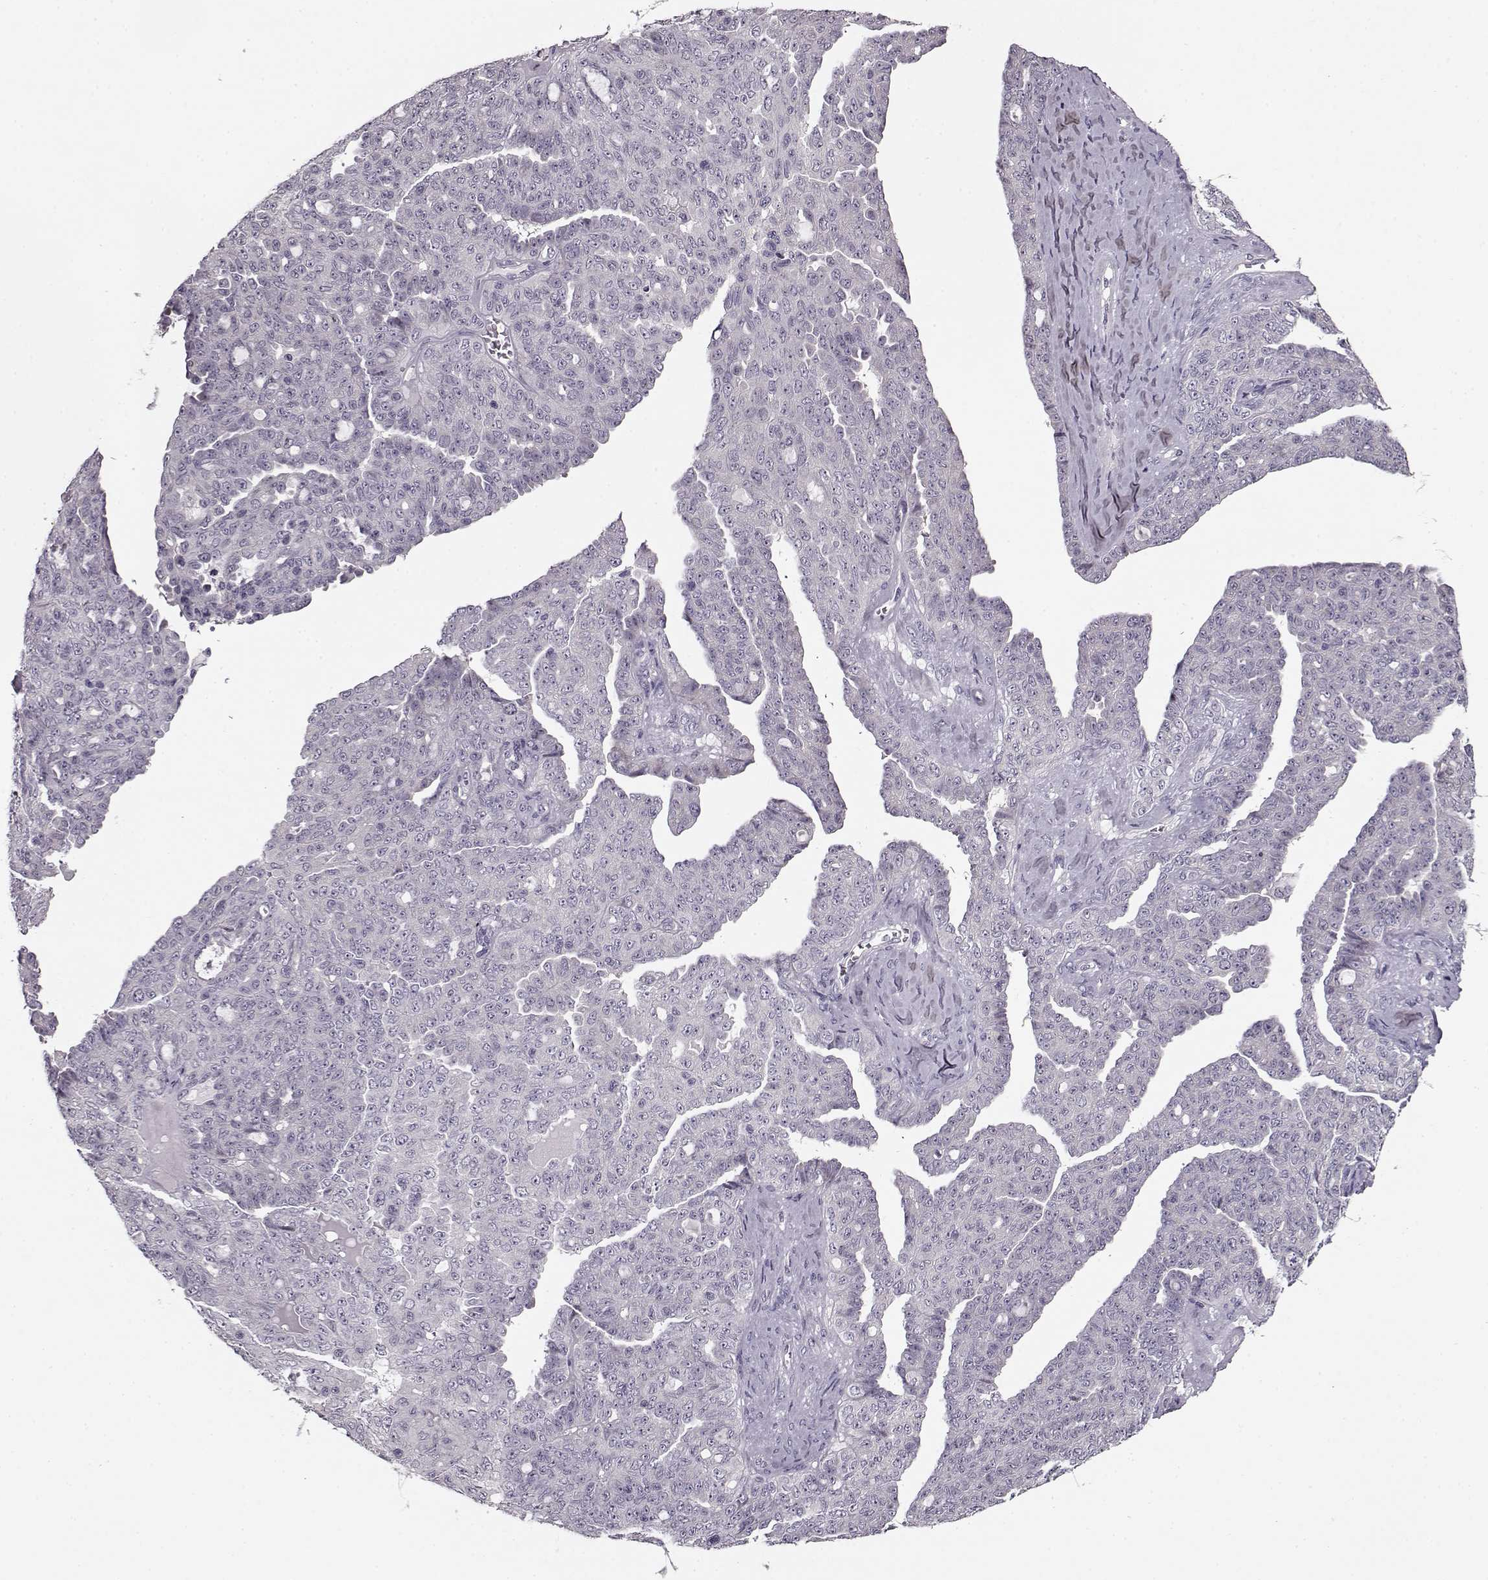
{"staining": {"intensity": "negative", "quantity": "none", "location": "none"}, "tissue": "ovarian cancer", "cell_type": "Tumor cells", "image_type": "cancer", "snomed": [{"axis": "morphology", "description": "Cystadenocarcinoma, serous, NOS"}, {"axis": "topography", "description": "Ovary"}], "caption": "Immunohistochemistry image of neoplastic tissue: human ovarian serous cystadenocarcinoma stained with DAB (3,3'-diaminobenzidine) reveals no significant protein expression in tumor cells.", "gene": "RP1L1", "patient": {"sex": "female", "age": 71}}